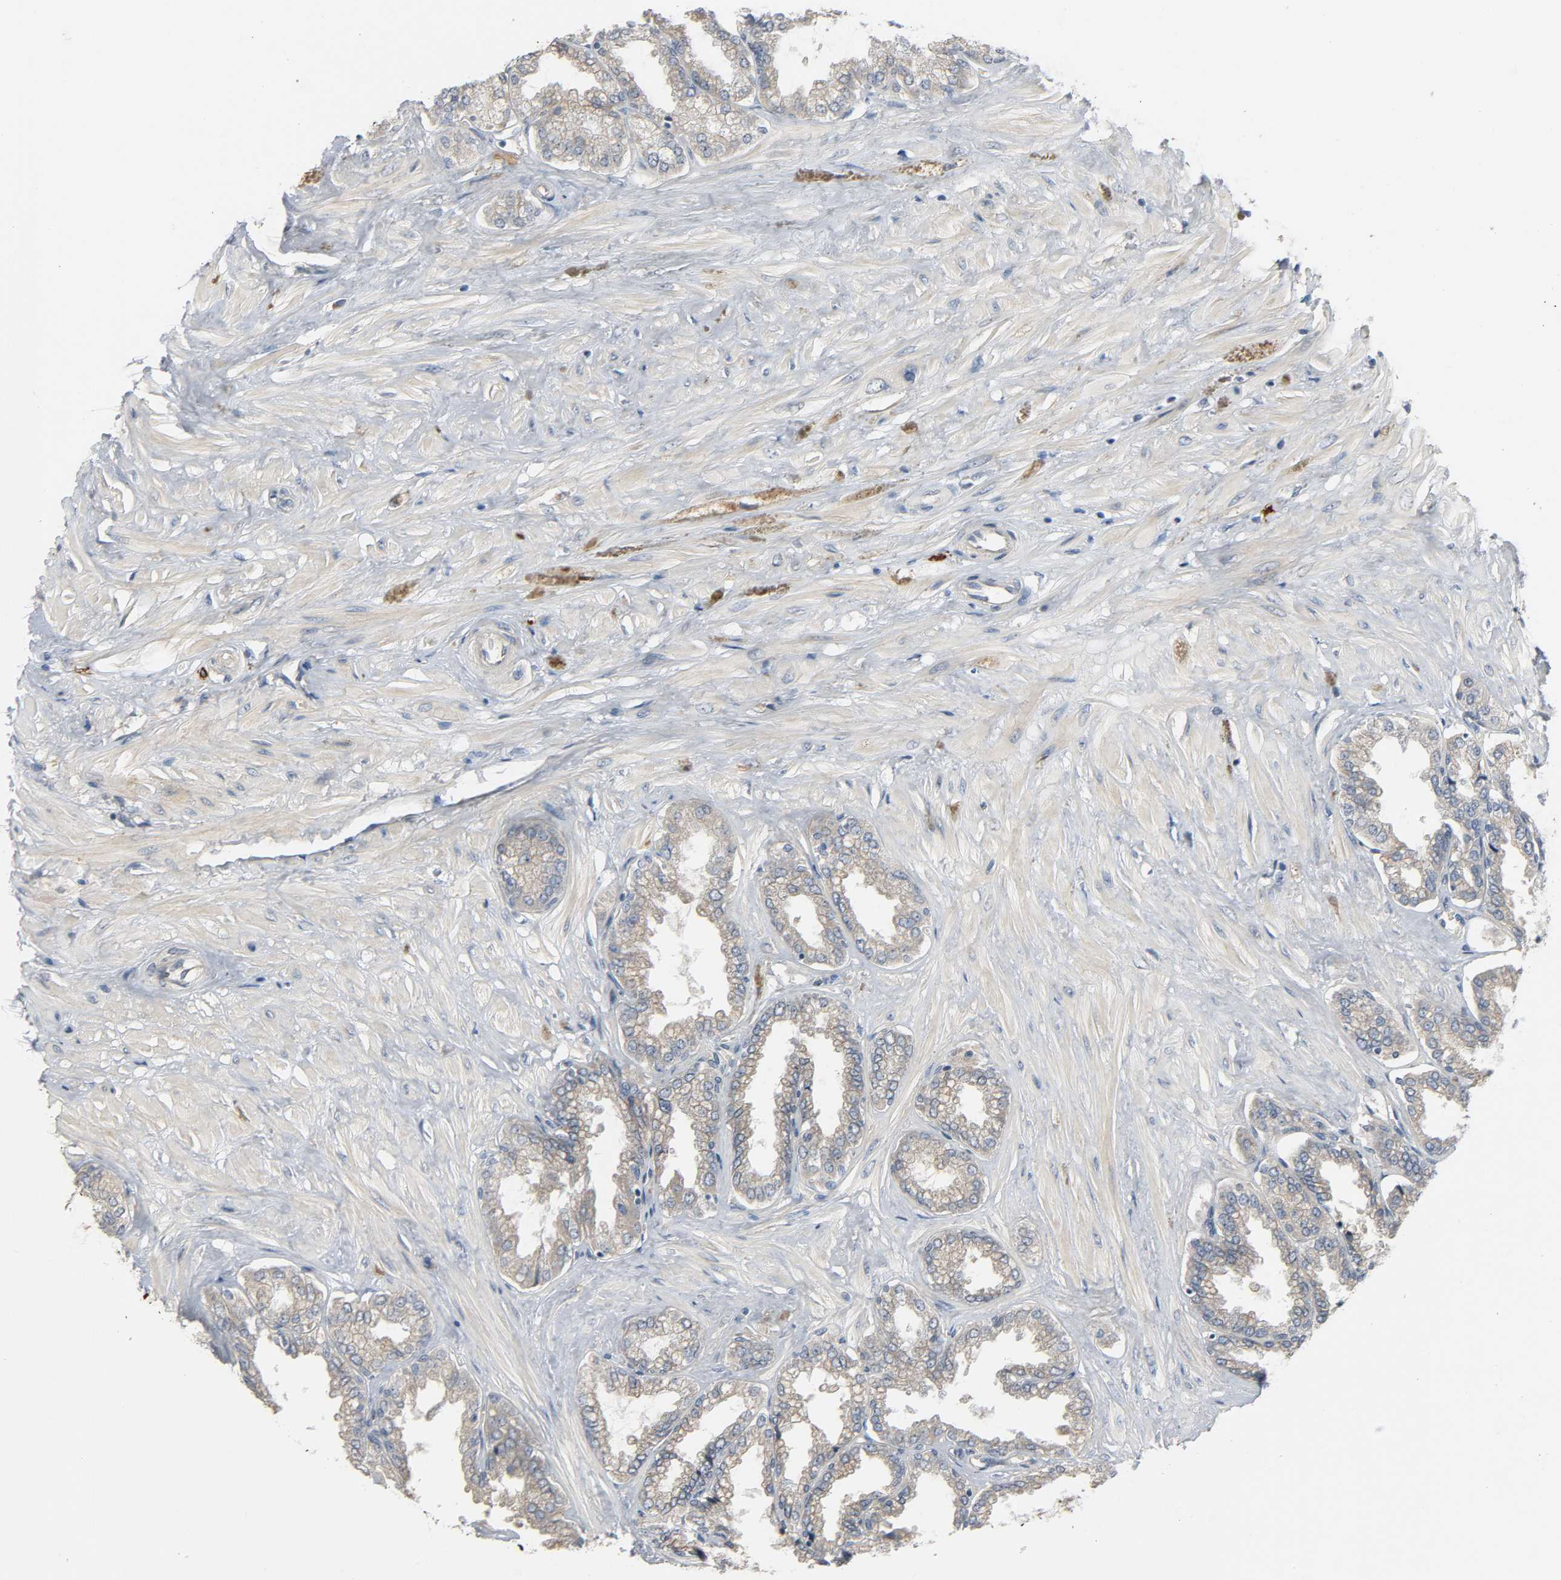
{"staining": {"intensity": "weak", "quantity": ">75%", "location": "cytoplasmic/membranous"}, "tissue": "seminal vesicle", "cell_type": "Glandular cells", "image_type": "normal", "snomed": [{"axis": "morphology", "description": "Normal tissue, NOS"}, {"axis": "topography", "description": "Seminal veicle"}], "caption": "Protein expression by immunohistochemistry reveals weak cytoplasmic/membranous positivity in about >75% of glandular cells in benign seminal vesicle.", "gene": "LIMCH1", "patient": {"sex": "male", "age": 46}}